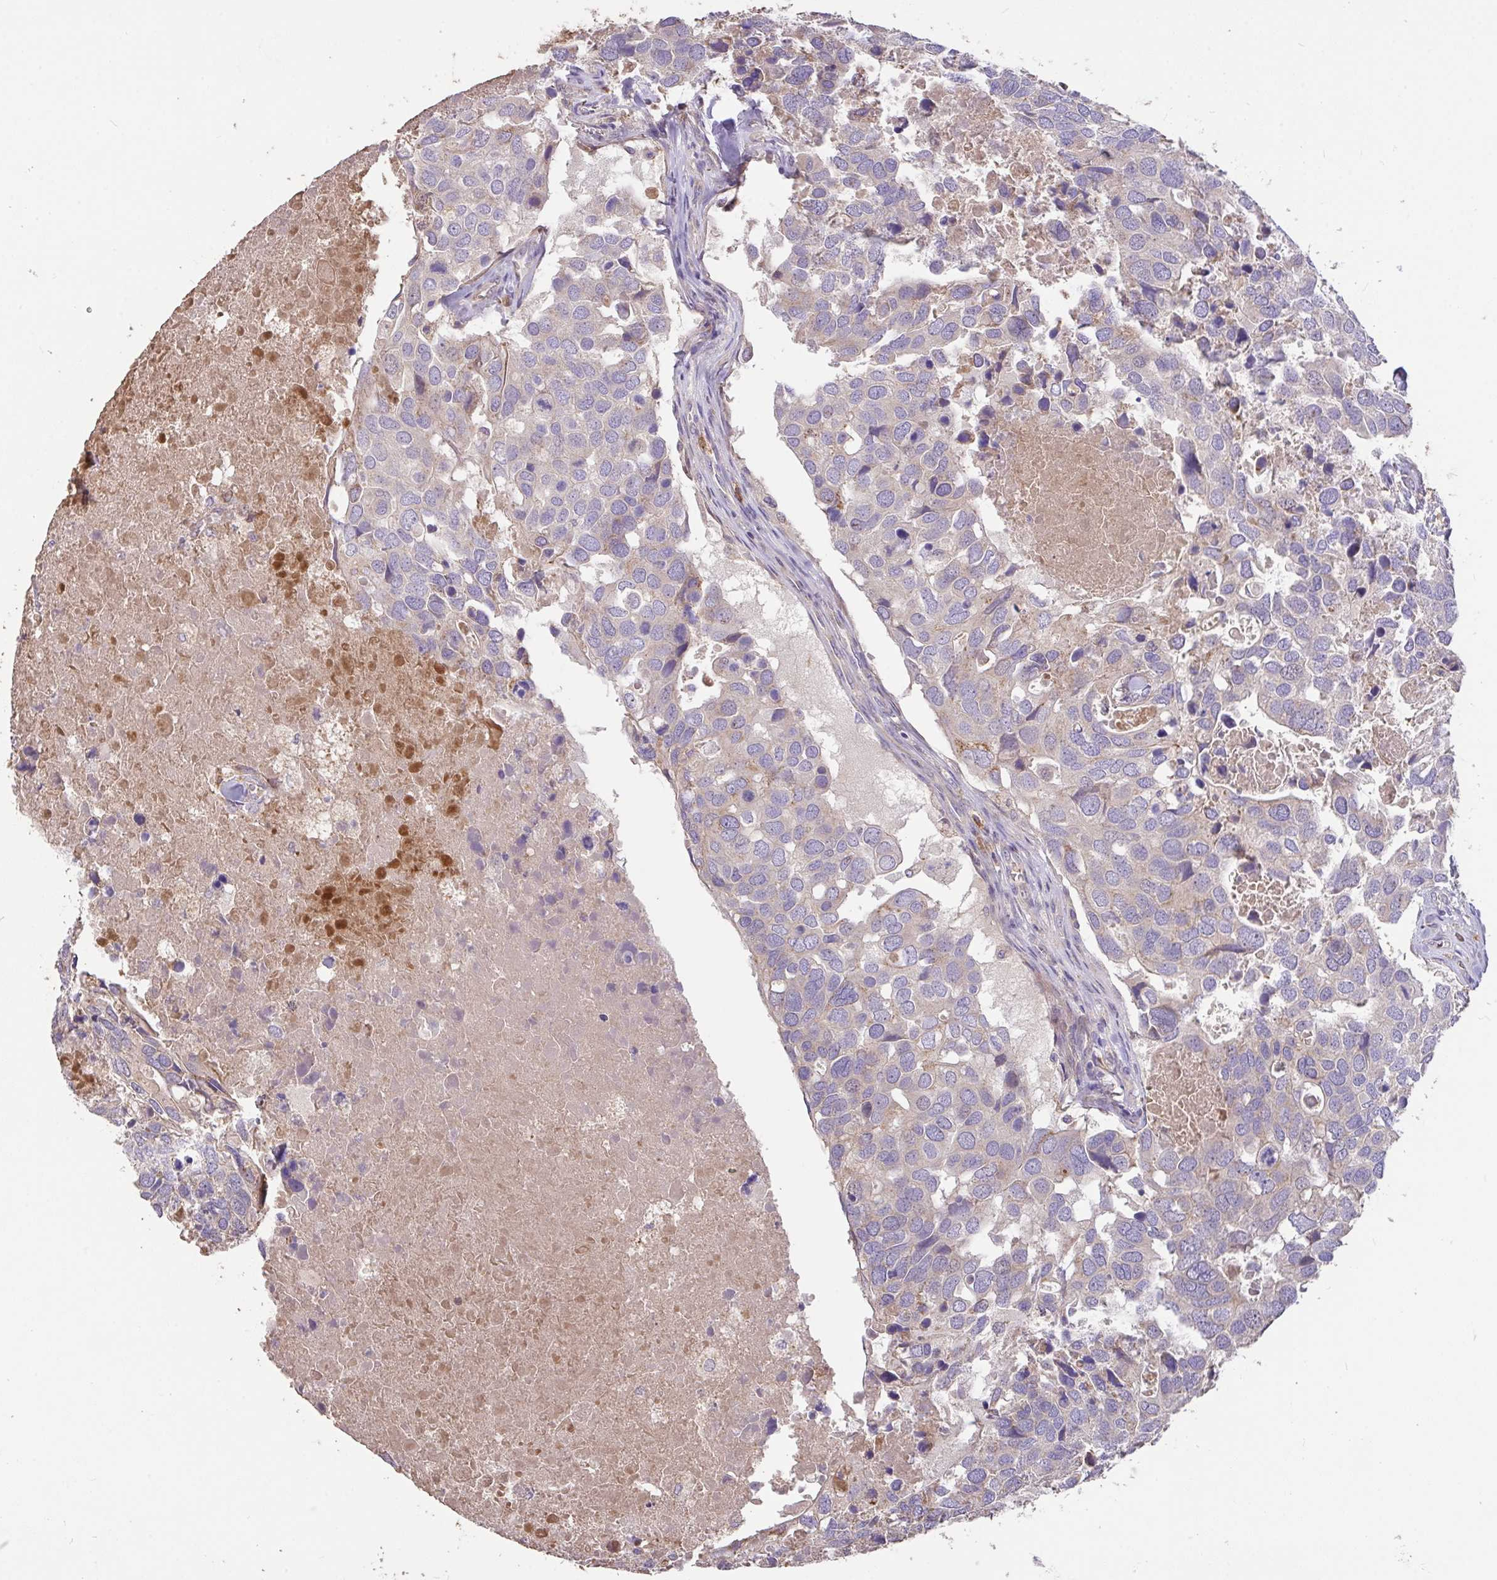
{"staining": {"intensity": "negative", "quantity": "none", "location": "none"}, "tissue": "breast cancer", "cell_type": "Tumor cells", "image_type": "cancer", "snomed": [{"axis": "morphology", "description": "Duct carcinoma"}, {"axis": "topography", "description": "Breast"}], "caption": "Photomicrograph shows no significant protein staining in tumor cells of breast cancer (infiltrating ductal carcinoma).", "gene": "FCER1A", "patient": {"sex": "female", "age": 83}}